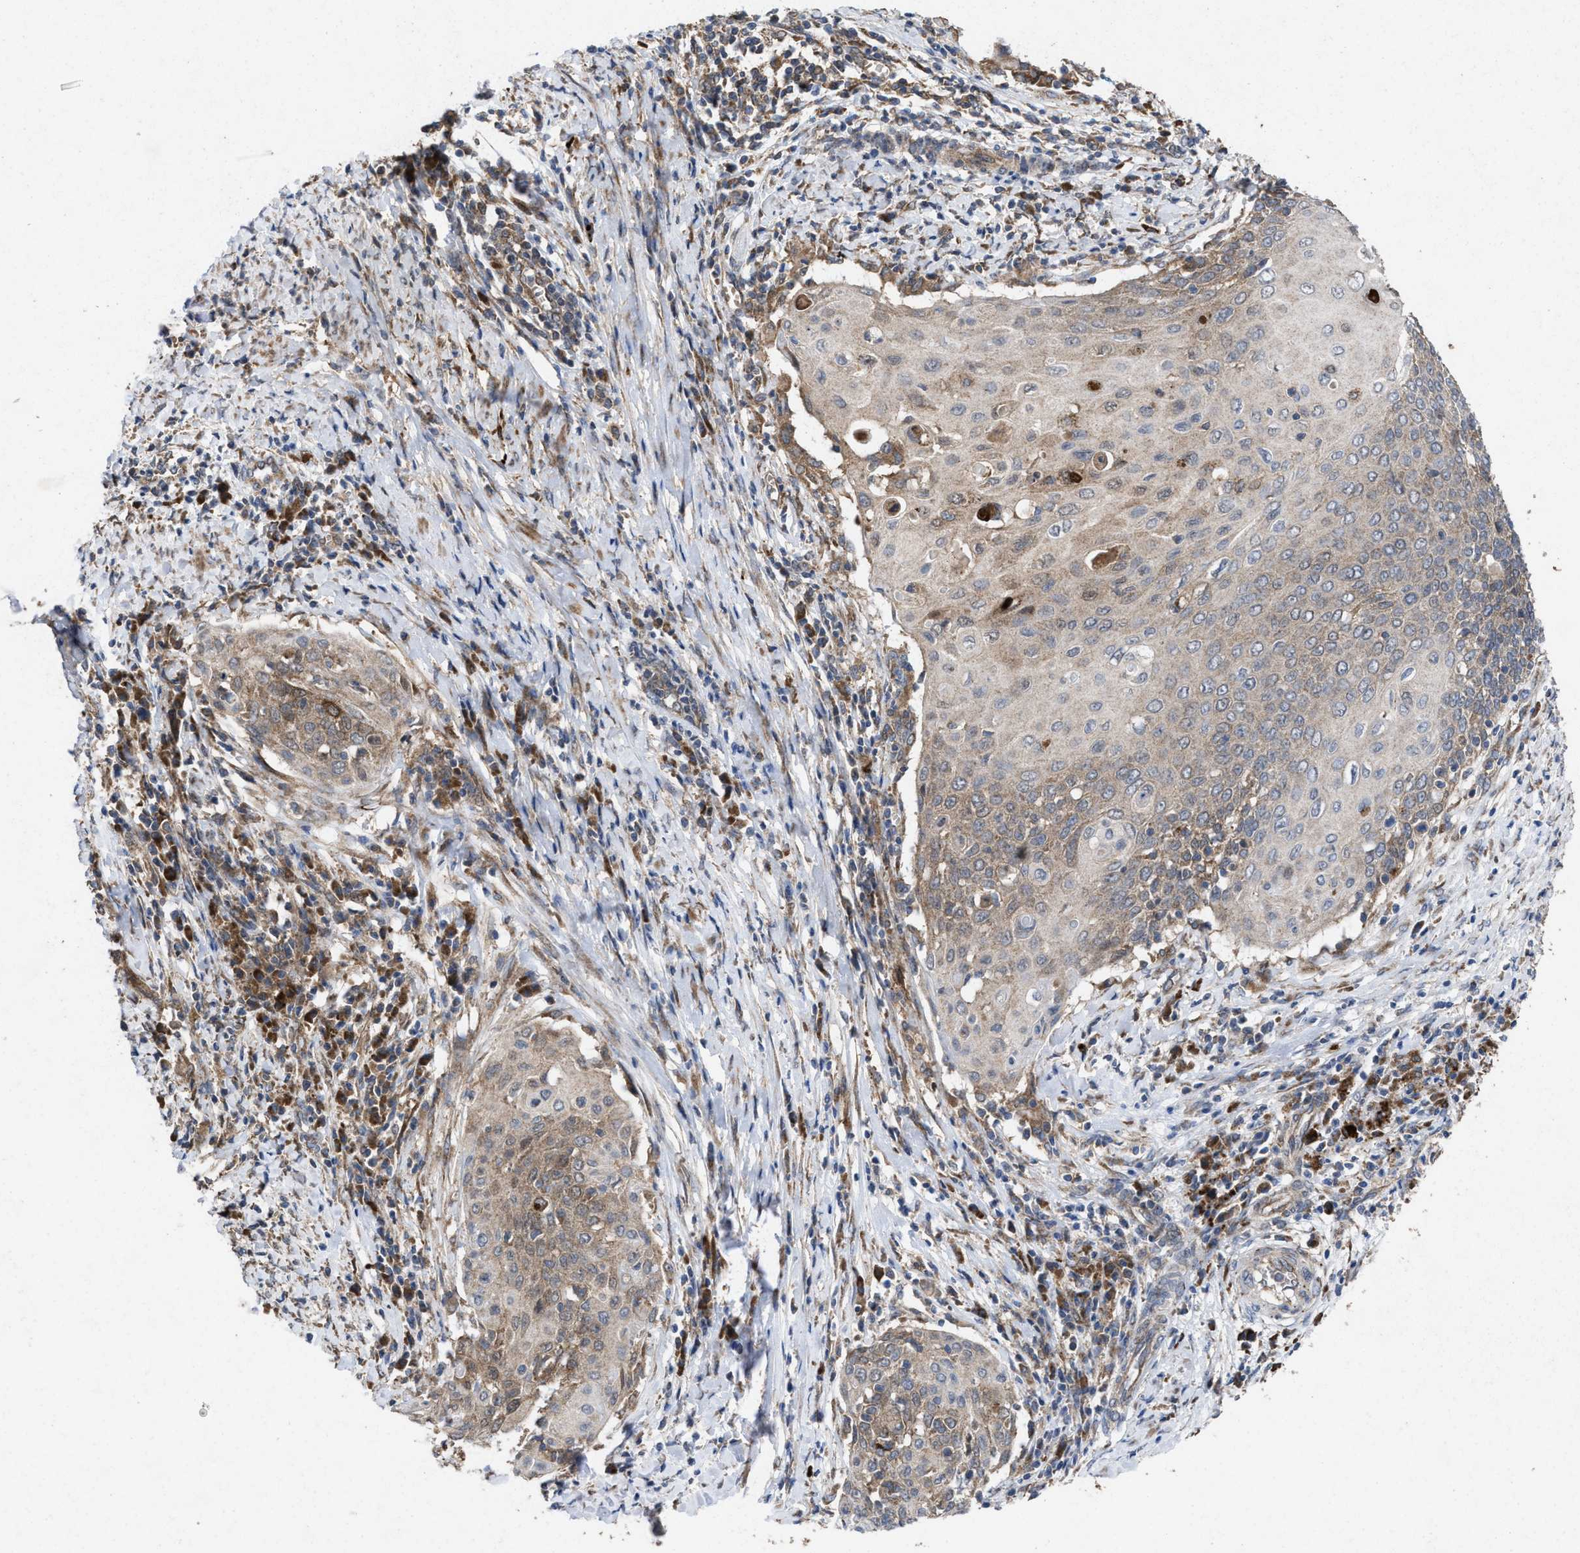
{"staining": {"intensity": "weak", "quantity": ">75%", "location": "cytoplasmic/membranous"}, "tissue": "cervical cancer", "cell_type": "Tumor cells", "image_type": "cancer", "snomed": [{"axis": "morphology", "description": "Squamous cell carcinoma, NOS"}, {"axis": "topography", "description": "Cervix"}], "caption": "Tumor cells show low levels of weak cytoplasmic/membranous expression in about >75% of cells in human cervical cancer (squamous cell carcinoma).", "gene": "MSI2", "patient": {"sex": "female", "age": 39}}